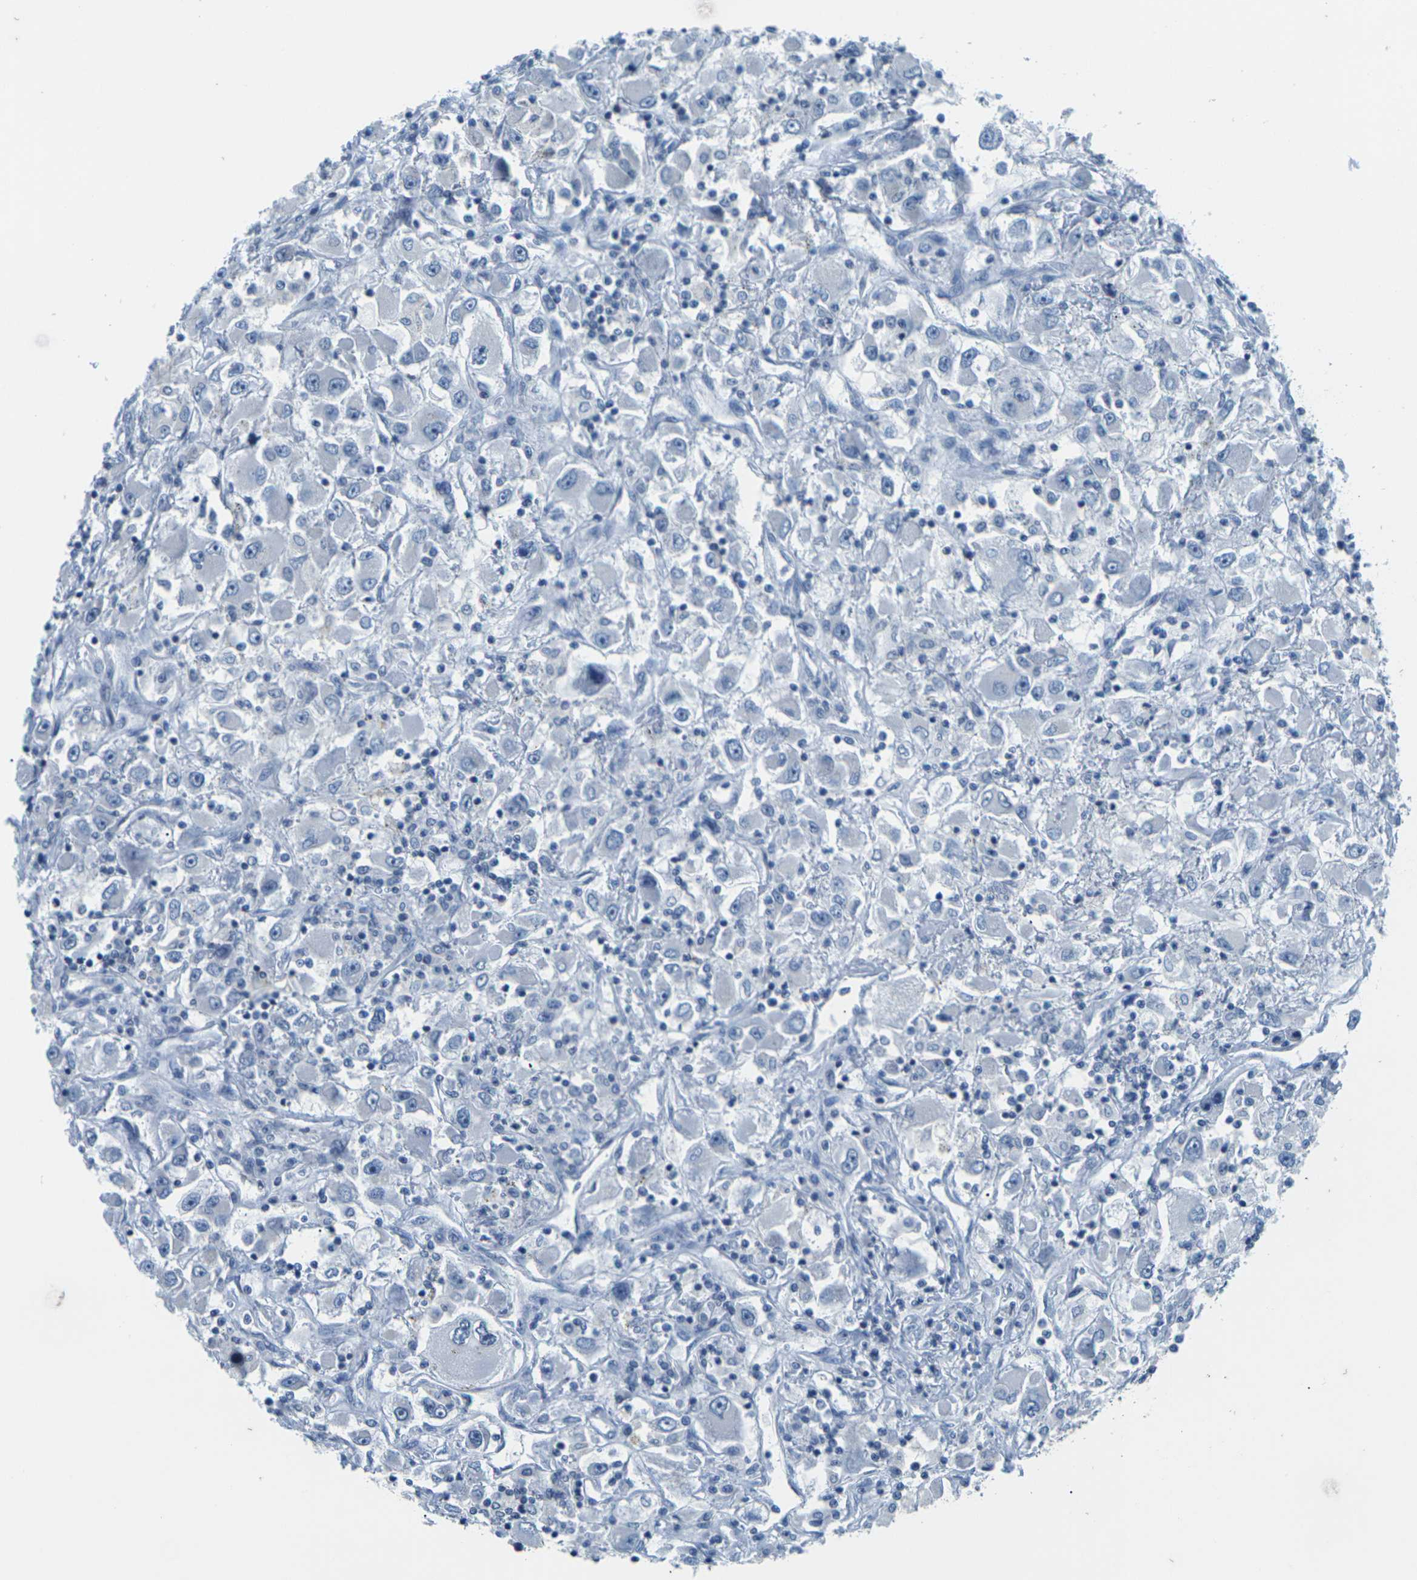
{"staining": {"intensity": "negative", "quantity": "none", "location": "none"}, "tissue": "renal cancer", "cell_type": "Tumor cells", "image_type": "cancer", "snomed": [{"axis": "morphology", "description": "Adenocarcinoma, NOS"}, {"axis": "topography", "description": "Kidney"}], "caption": "The IHC photomicrograph has no significant expression in tumor cells of renal cancer (adenocarcinoma) tissue.", "gene": "UMOD", "patient": {"sex": "female", "age": 52}}